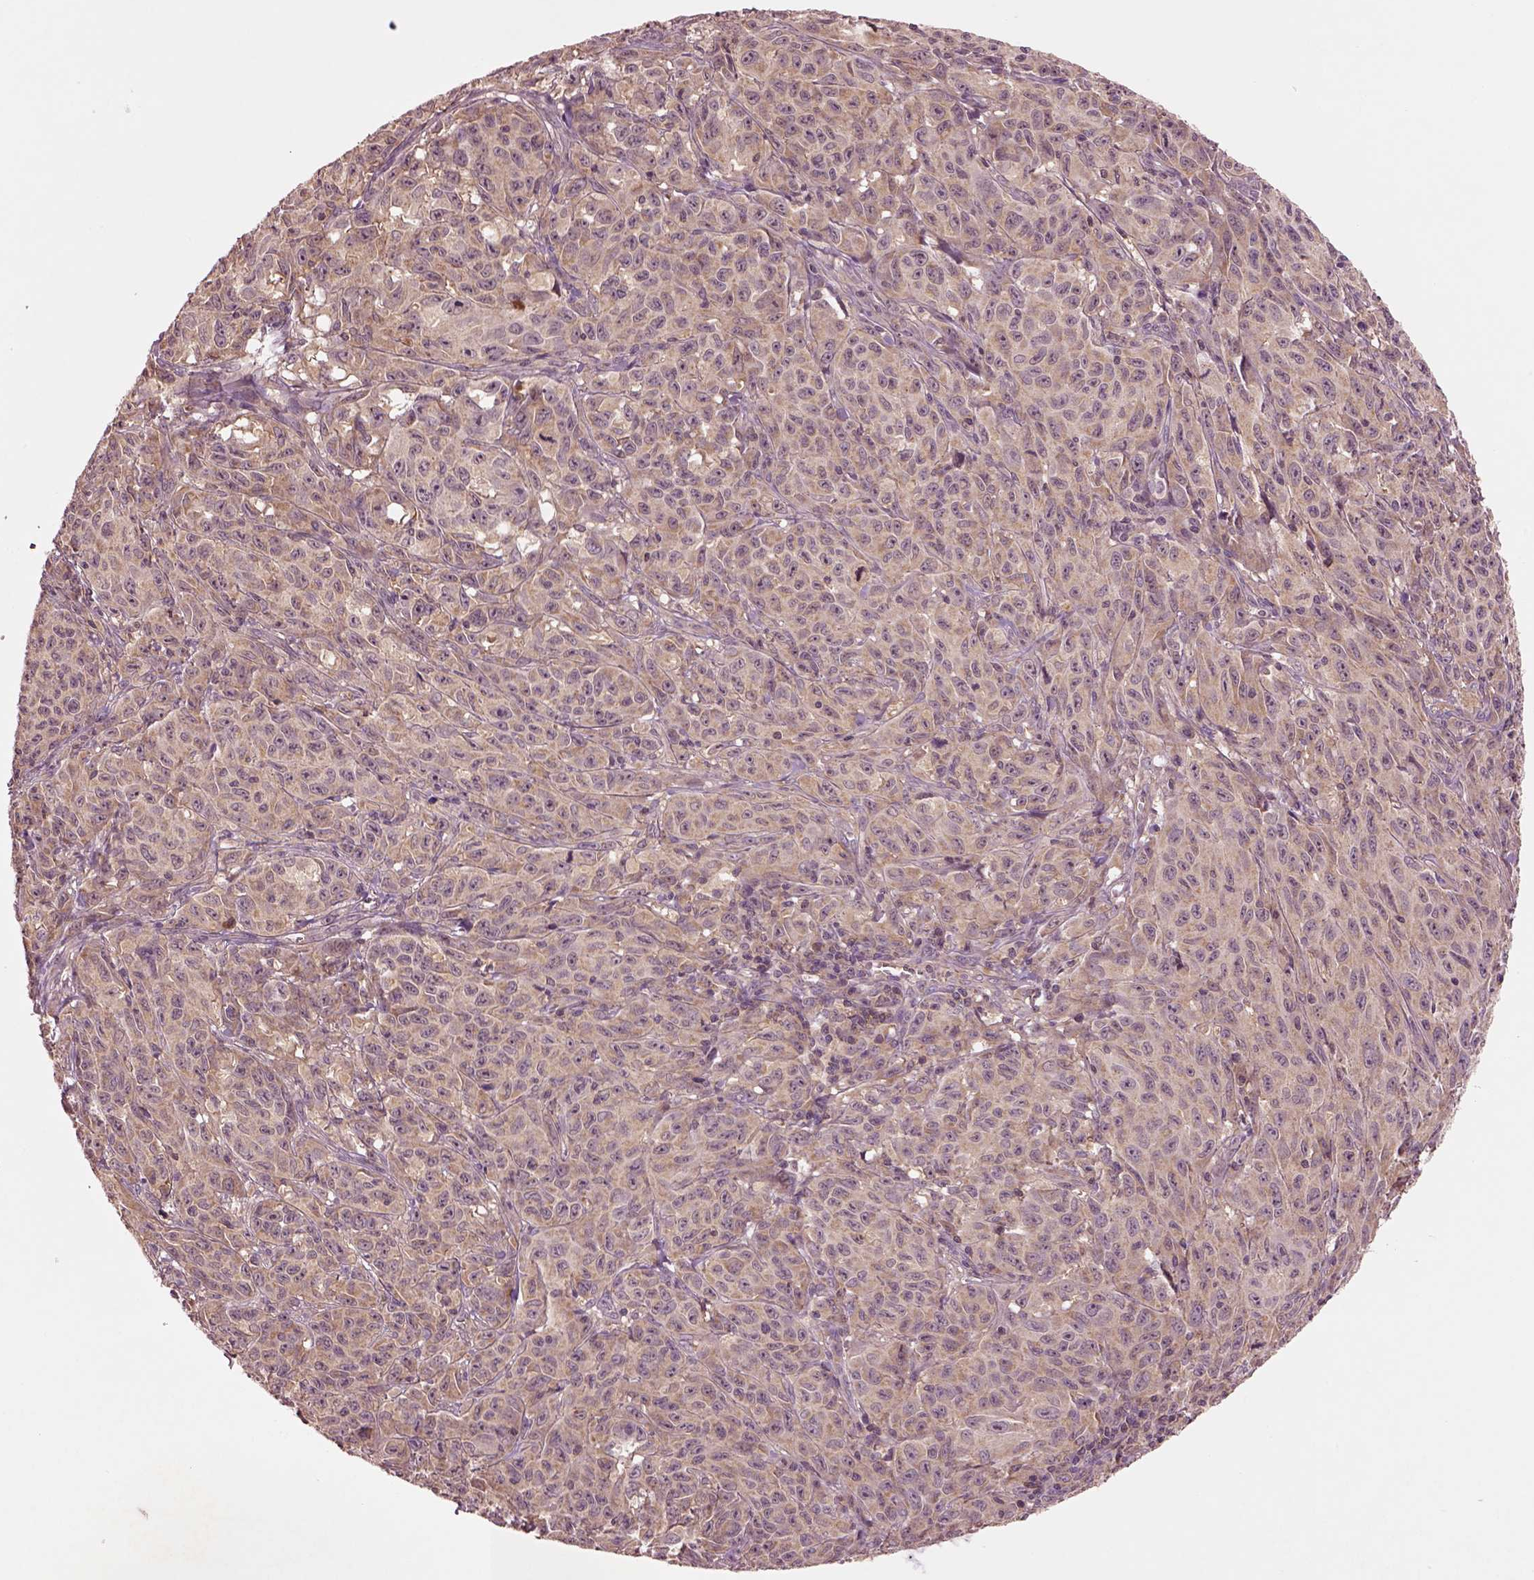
{"staining": {"intensity": "weak", "quantity": "25%-75%", "location": "cytoplasmic/membranous"}, "tissue": "melanoma", "cell_type": "Tumor cells", "image_type": "cancer", "snomed": [{"axis": "morphology", "description": "Malignant melanoma, NOS"}, {"axis": "topography", "description": "Vulva, labia, clitoris and Bartholin´s gland, NO"}], "caption": "Protein staining shows weak cytoplasmic/membranous positivity in approximately 25%-75% of tumor cells in malignant melanoma.", "gene": "MTHFS", "patient": {"sex": "female", "age": 75}}